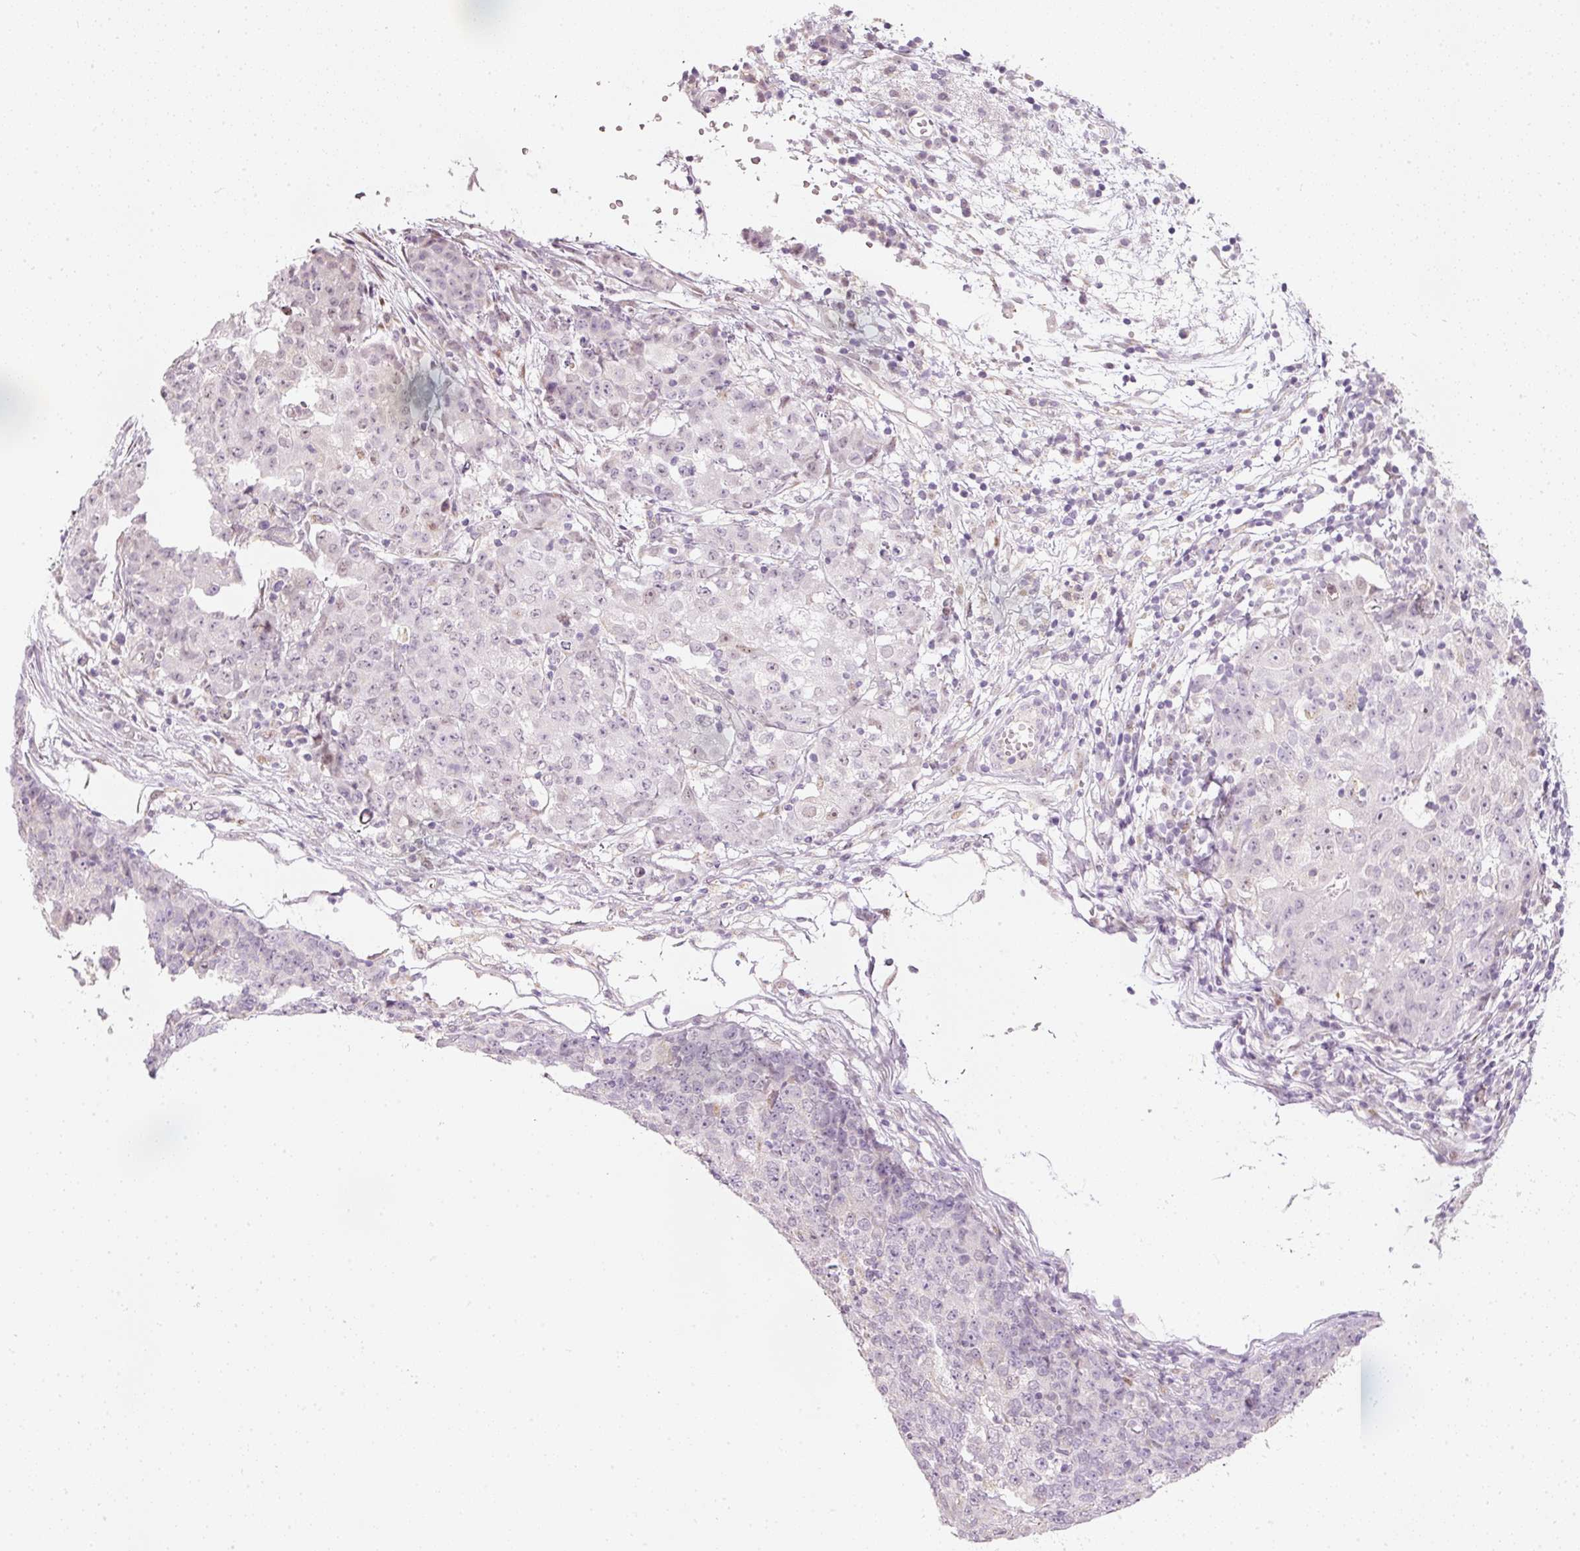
{"staining": {"intensity": "negative", "quantity": "none", "location": "none"}, "tissue": "ovarian cancer", "cell_type": "Tumor cells", "image_type": "cancer", "snomed": [{"axis": "morphology", "description": "Carcinoma, endometroid"}, {"axis": "topography", "description": "Ovary"}], "caption": "High magnification brightfield microscopy of ovarian cancer (endometroid carcinoma) stained with DAB (brown) and counterstained with hematoxylin (blue): tumor cells show no significant expression.", "gene": "RNF39", "patient": {"sex": "female", "age": 42}}